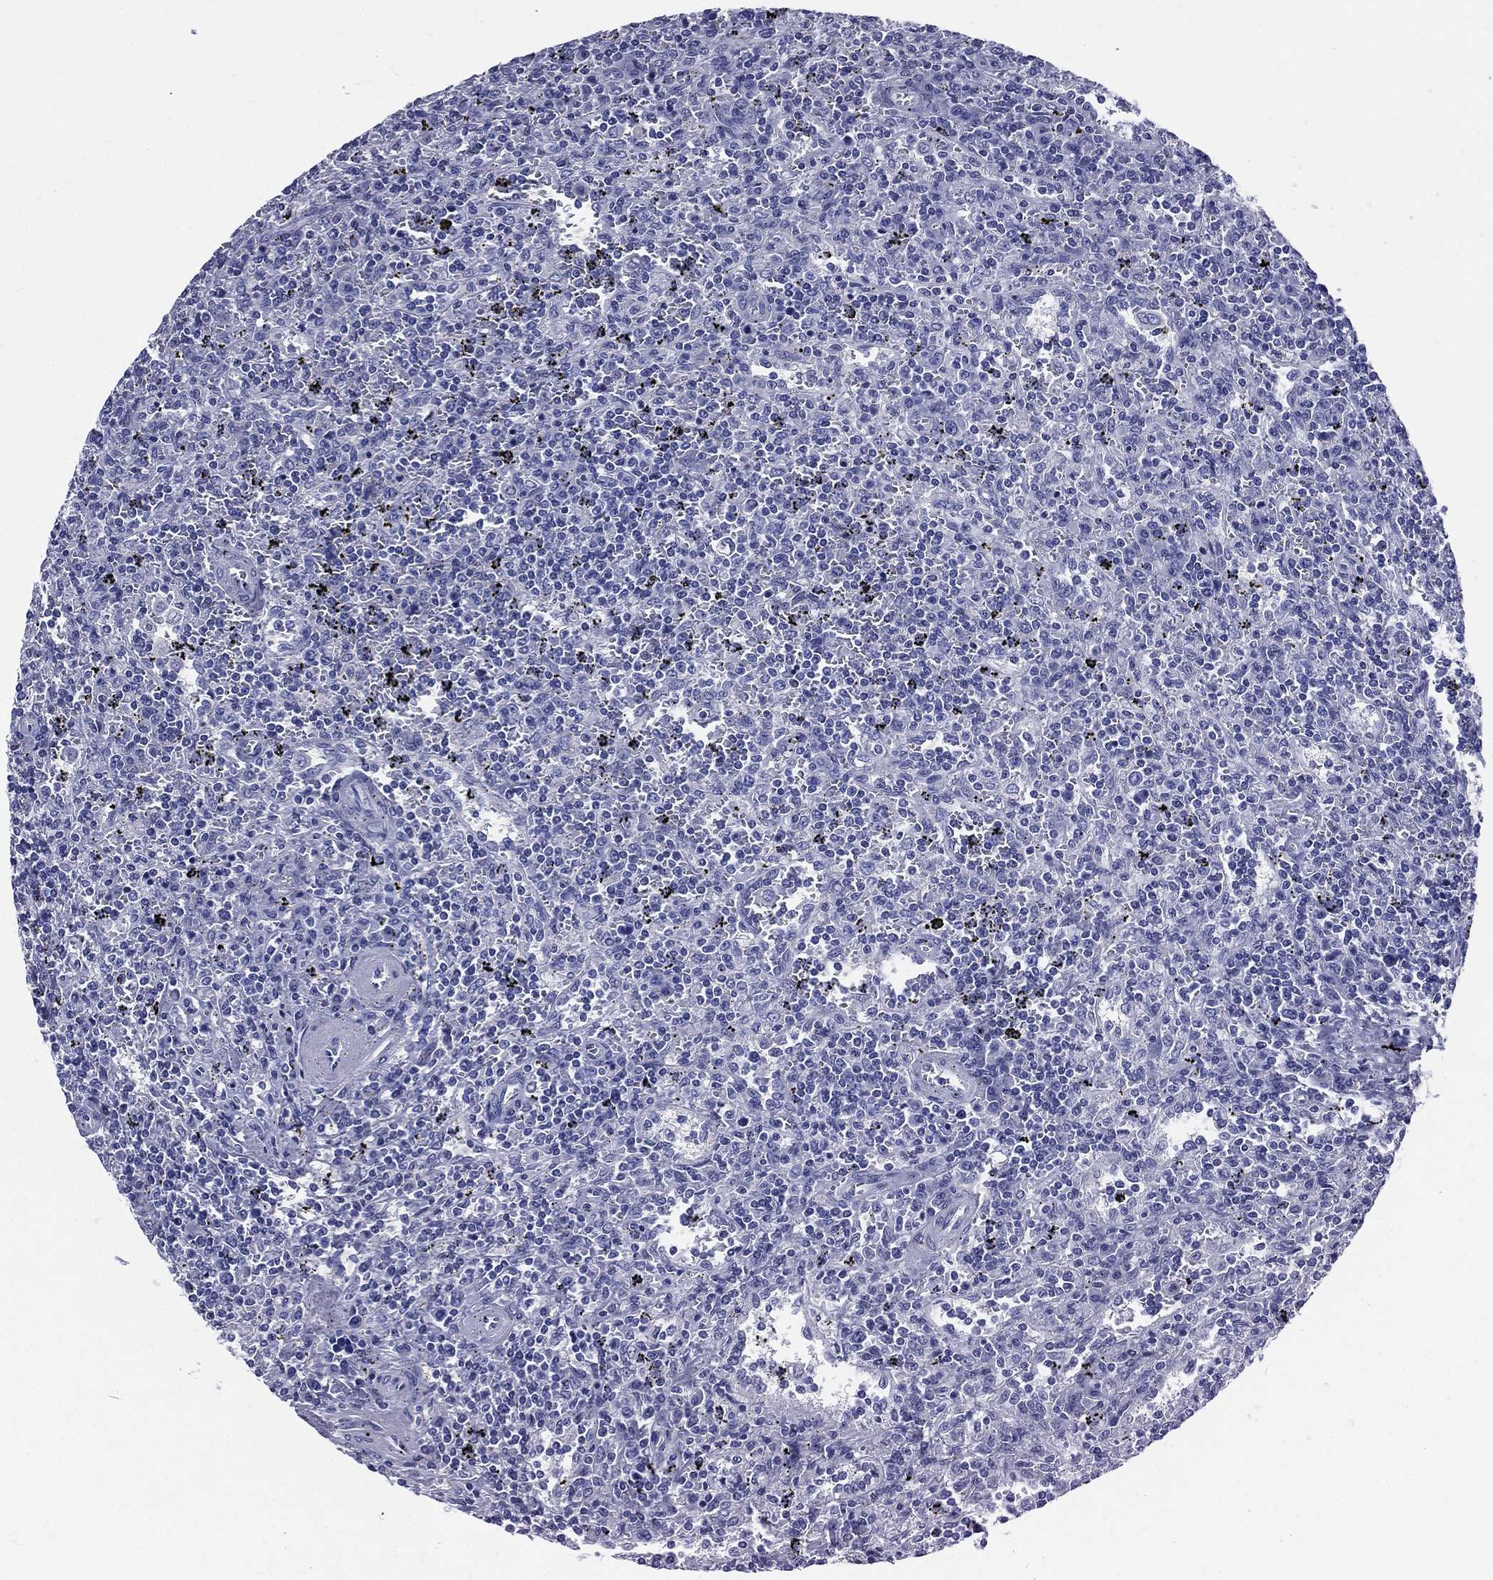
{"staining": {"intensity": "negative", "quantity": "none", "location": "none"}, "tissue": "lymphoma", "cell_type": "Tumor cells", "image_type": "cancer", "snomed": [{"axis": "morphology", "description": "Malignant lymphoma, non-Hodgkin's type, Low grade"}, {"axis": "topography", "description": "Spleen"}], "caption": "Malignant lymphoma, non-Hodgkin's type (low-grade) was stained to show a protein in brown. There is no significant staining in tumor cells.", "gene": "DPYS", "patient": {"sex": "male", "age": 62}}